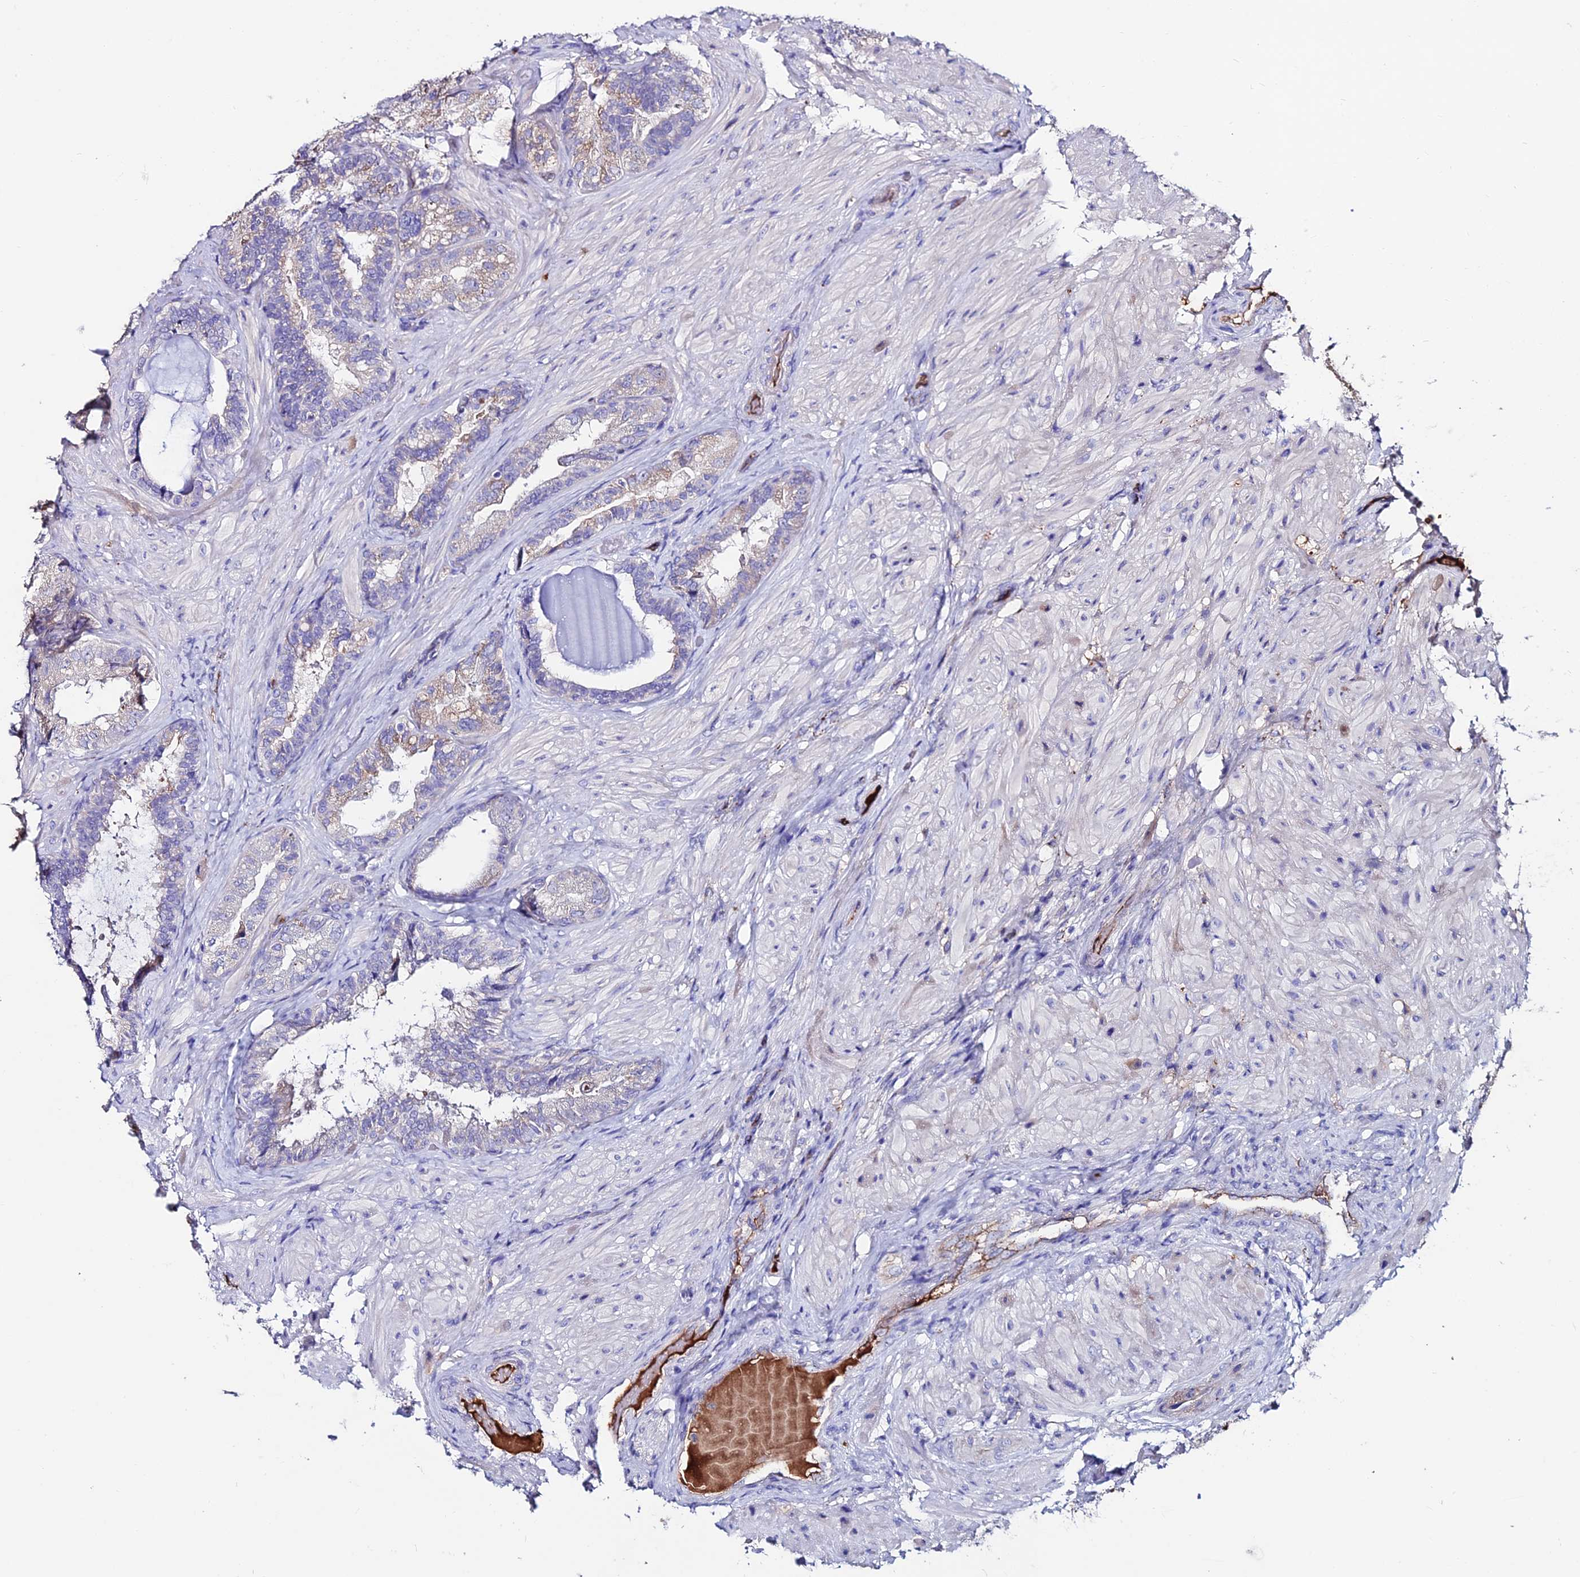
{"staining": {"intensity": "weak", "quantity": "25%-75%", "location": "cytoplasmic/membranous"}, "tissue": "seminal vesicle", "cell_type": "Glandular cells", "image_type": "normal", "snomed": [{"axis": "morphology", "description": "Normal tissue, NOS"}, {"axis": "topography", "description": "Prostate and seminal vesicle, NOS"}, {"axis": "topography", "description": "Prostate"}, {"axis": "topography", "description": "Seminal veicle"}], "caption": "Weak cytoplasmic/membranous expression is present in about 25%-75% of glandular cells in benign seminal vesicle.", "gene": "SLC25A16", "patient": {"sex": "male", "age": 67}}